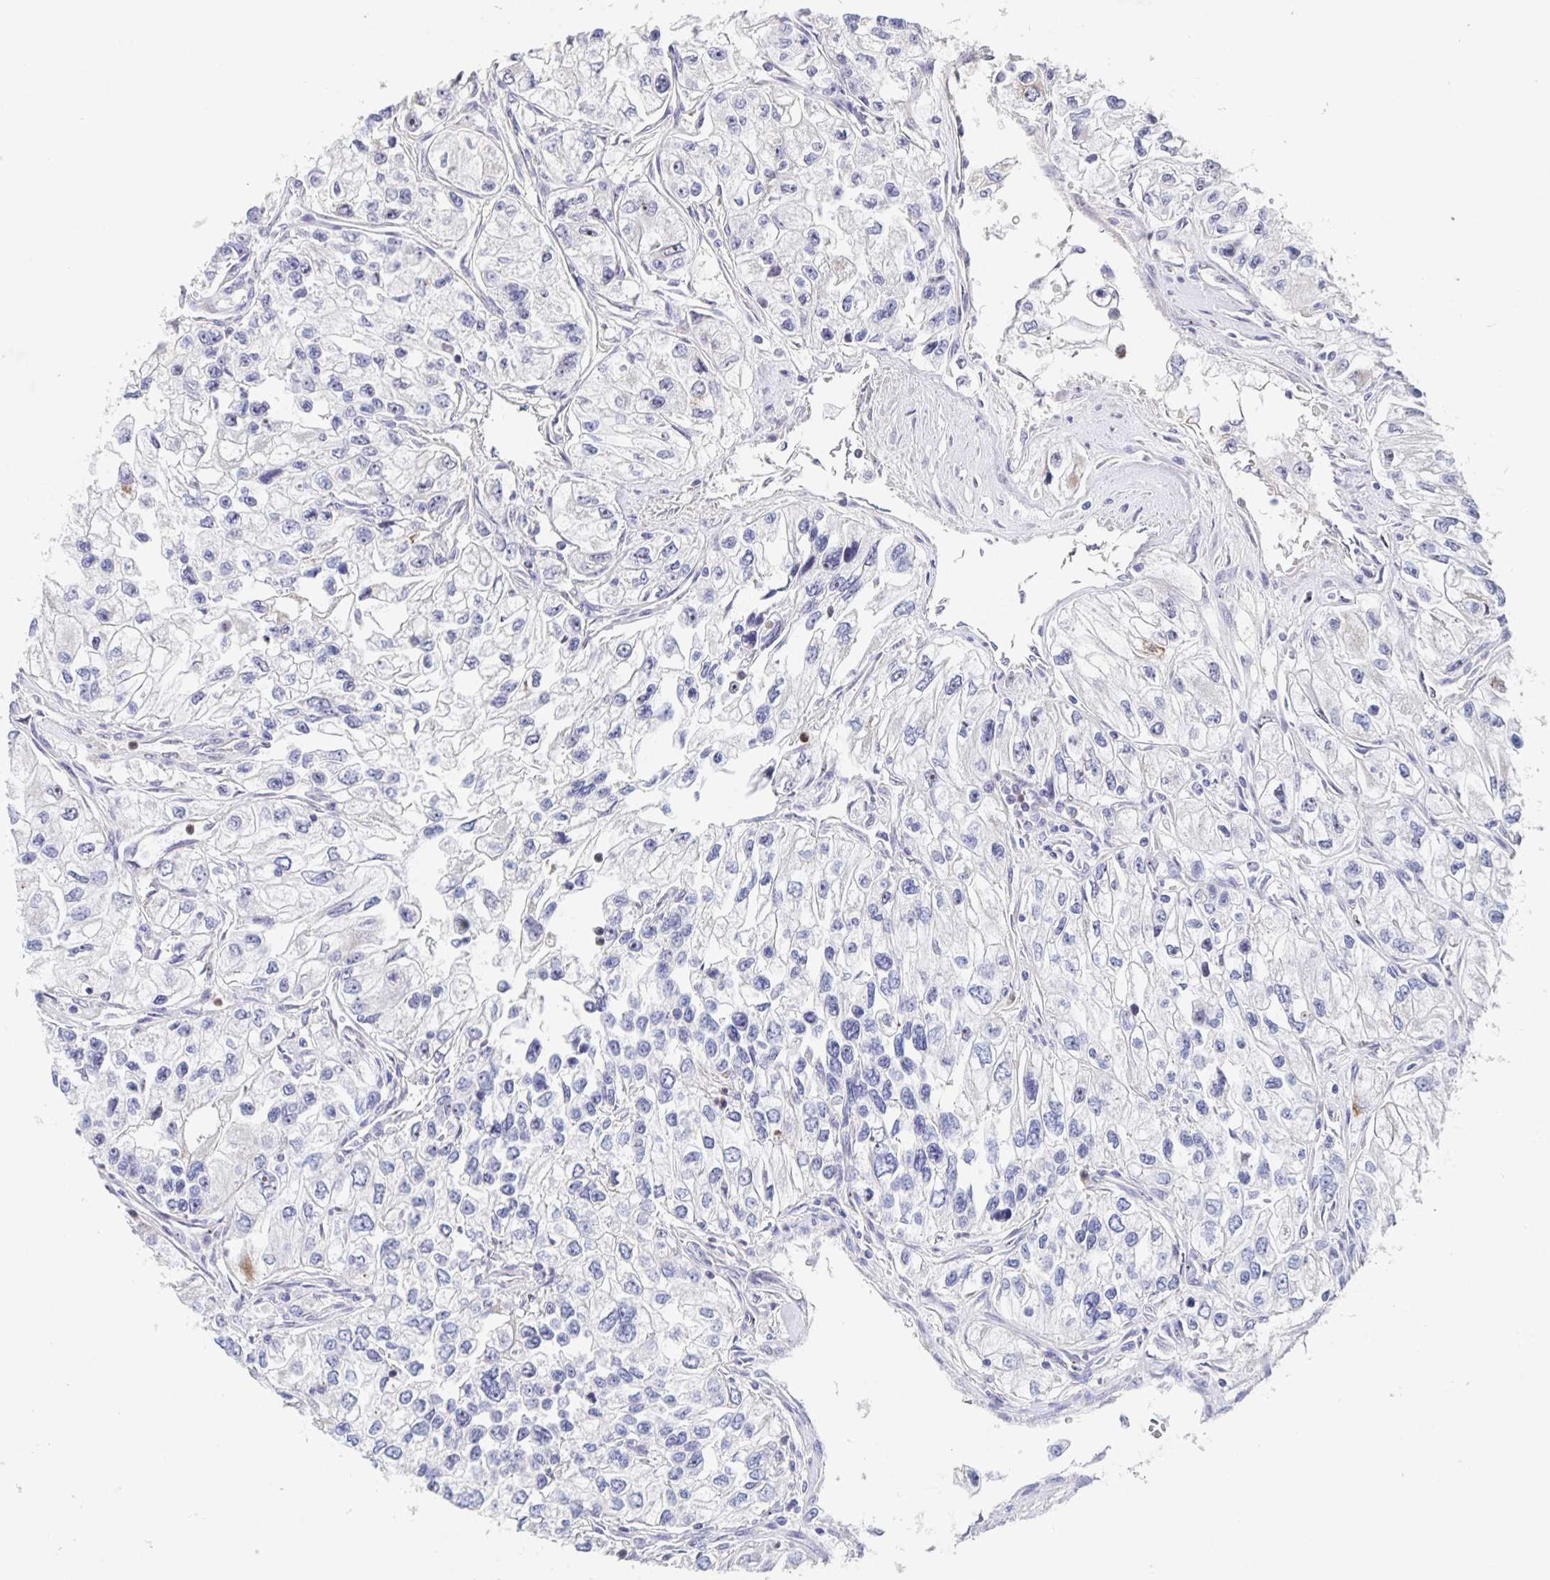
{"staining": {"intensity": "negative", "quantity": "none", "location": "none"}, "tissue": "renal cancer", "cell_type": "Tumor cells", "image_type": "cancer", "snomed": [{"axis": "morphology", "description": "Adenocarcinoma, NOS"}, {"axis": "topography", "description": "Kidney"}], "caption": "A high-resolution histopathology image shows immunohistochemistry staining of renal cancer (adenocarcinoma), which displays no significant positivity in tumor cells. The staining is performed using DAB (3,3'-diaminobenzidine) brown chromogen with nuclei counter-stained in using hematoxylin.", "gene": "CDC42BPG", "patient": {"sex": "female", "age": 59}}